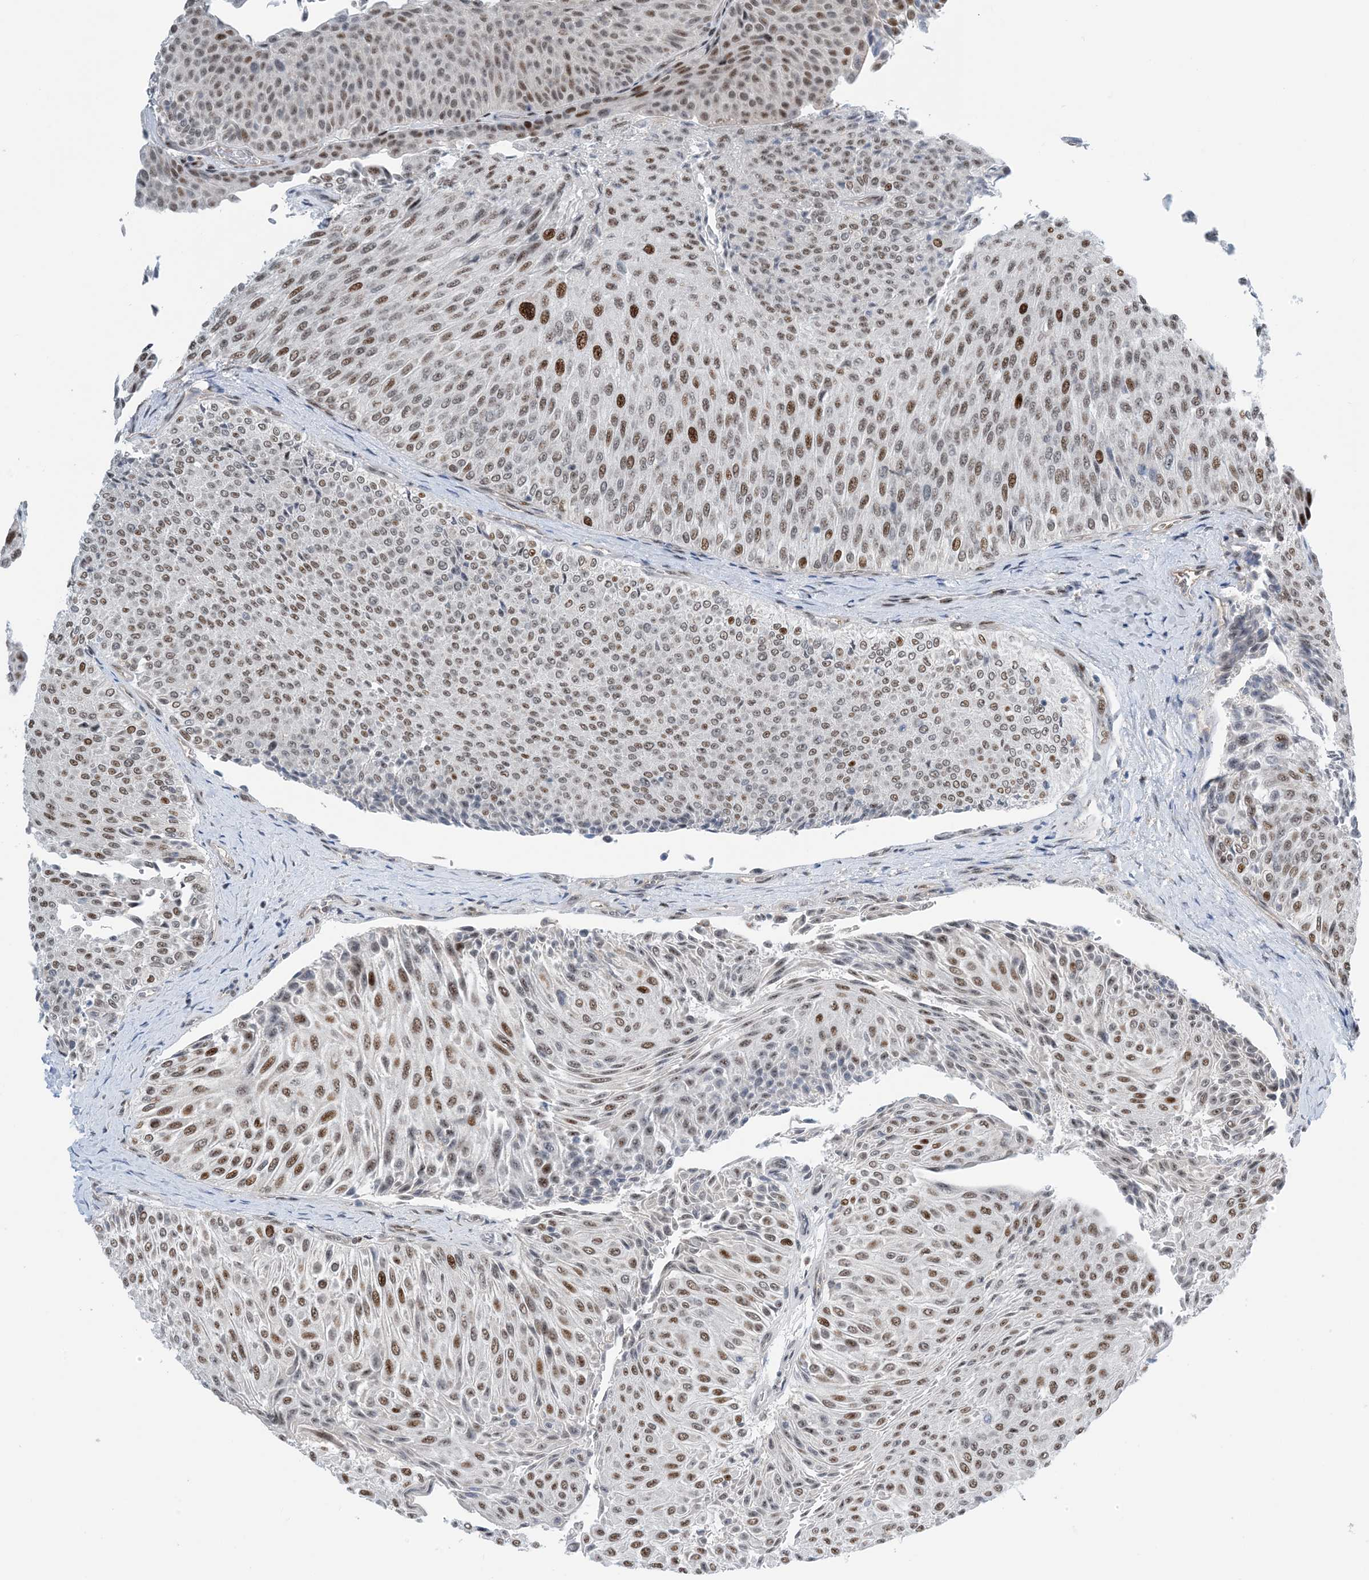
{"staining": {"intensity": "moderate", "quantity": ">75%", "location": "nuclear"}, "tissue": "urothelial cancer", "cell_type": "Tumor cells", "image_type": "cancer", "snomed": [{"axis": "morphology", "description": "Urothelial carcinoma, Low grade"}, {"axis": "topography", "description": "Urinary bladder"}], "caption": "High-magnification brightfield microscopy of urothelial cancer stained with DAB (3,3'-diaminobenzidine) (brown) and counterstained with hematoxylin (blue). tumor cells exhibit moderate nuclear expression is appreciated in about>75% of cells.", "gene": "HEMK1", "patient": {"sex": "male", "age": 78}}